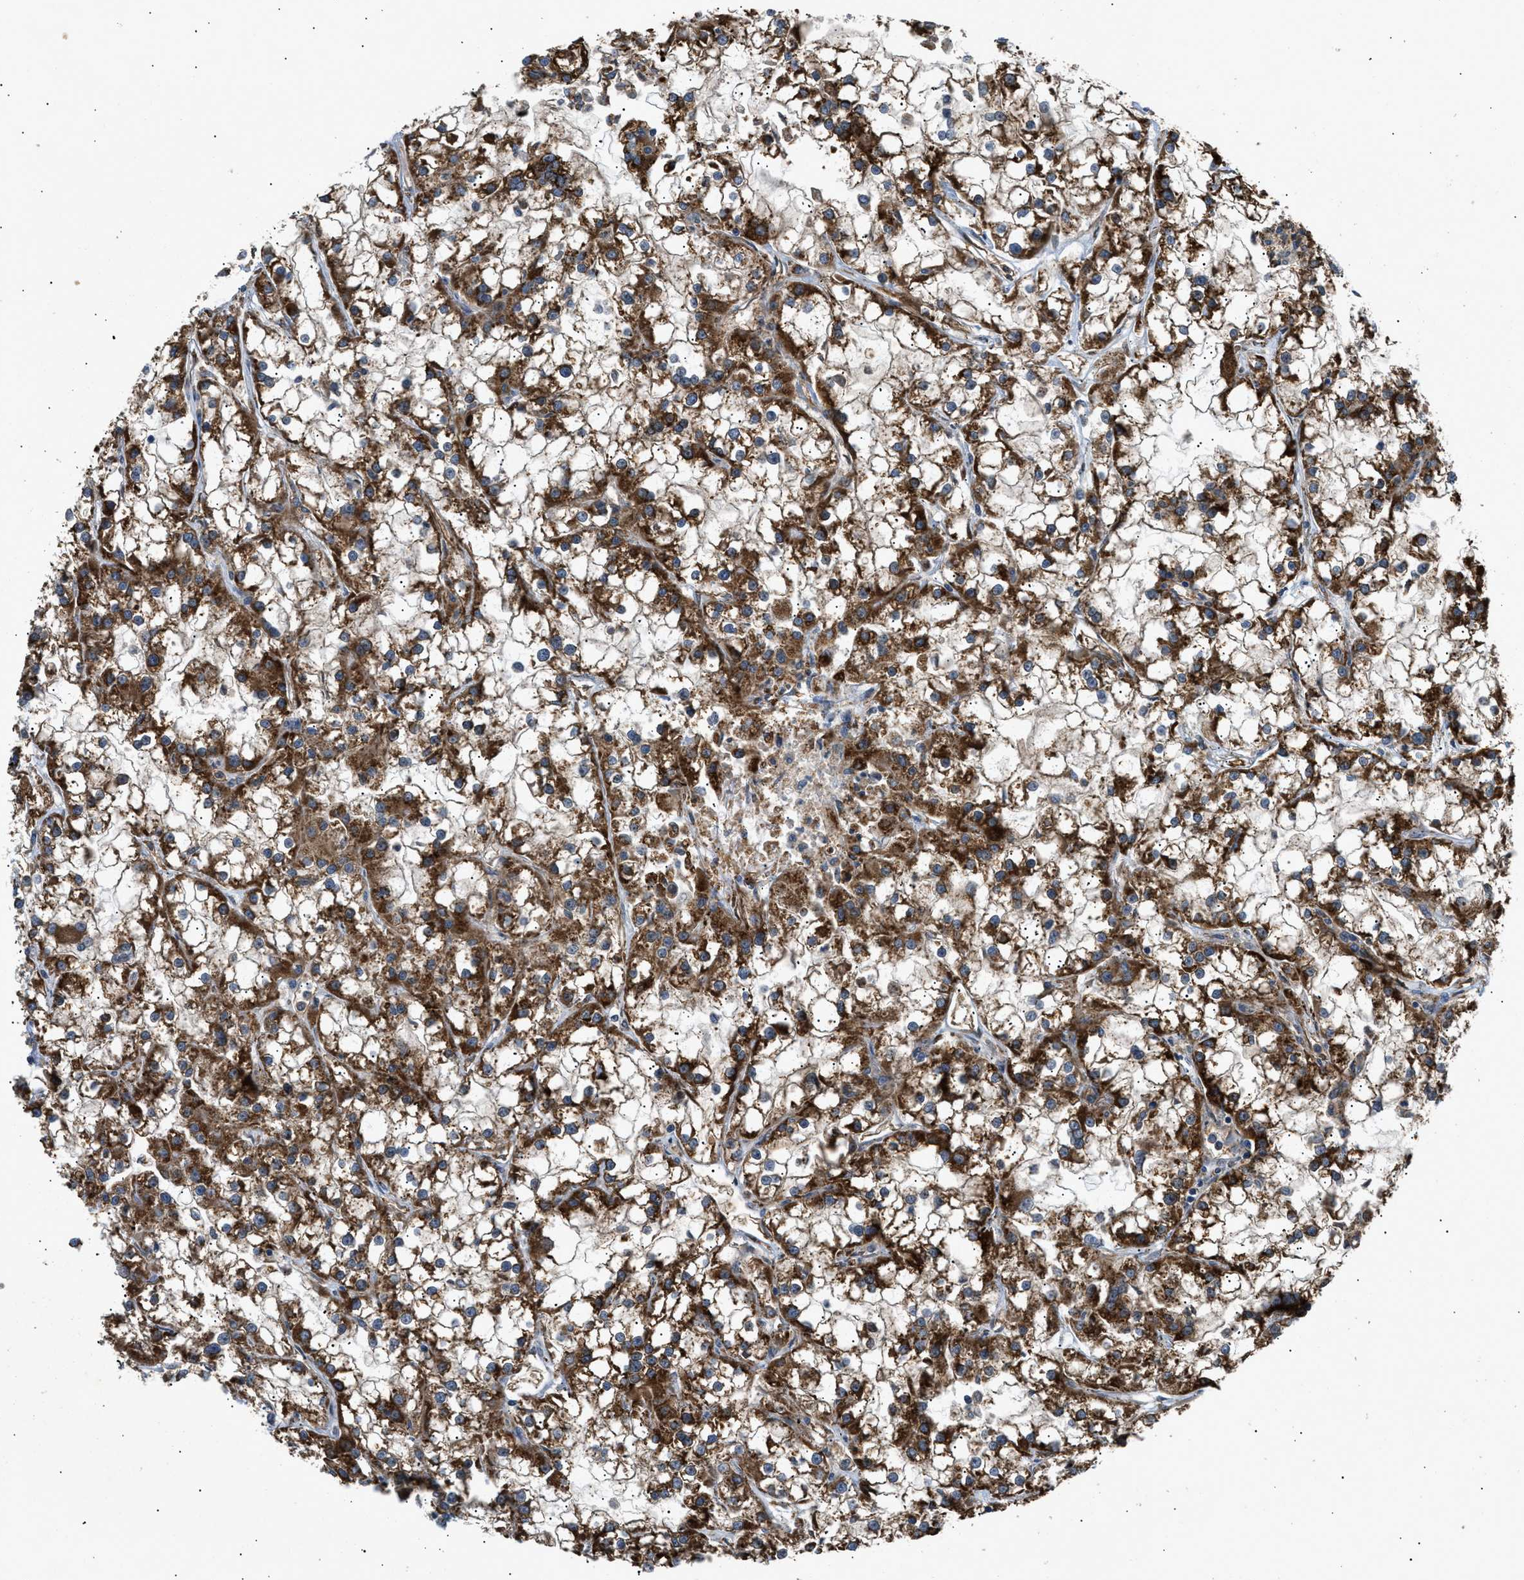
{"staining": {"intensity": "strong", "quantity": ">75%", "location": "cytoplasmic/membranous"}, "tissue": "renal cancer", "cell_type": "Tumor cells", "image_type": "cancer", "snomed": [{"axis": "morphology", "description": "Adenocarcinoma, NOS"}, {"axis": "topography", "description": "Kidney"}], "caption": "Tumor cells display strong cytoplasmic/membranous expression in about >75% of cells in renal cancer (adenocarcinoma).", "gene": "LYSMD3", "patient": {"sex": "female", "age": 52}}